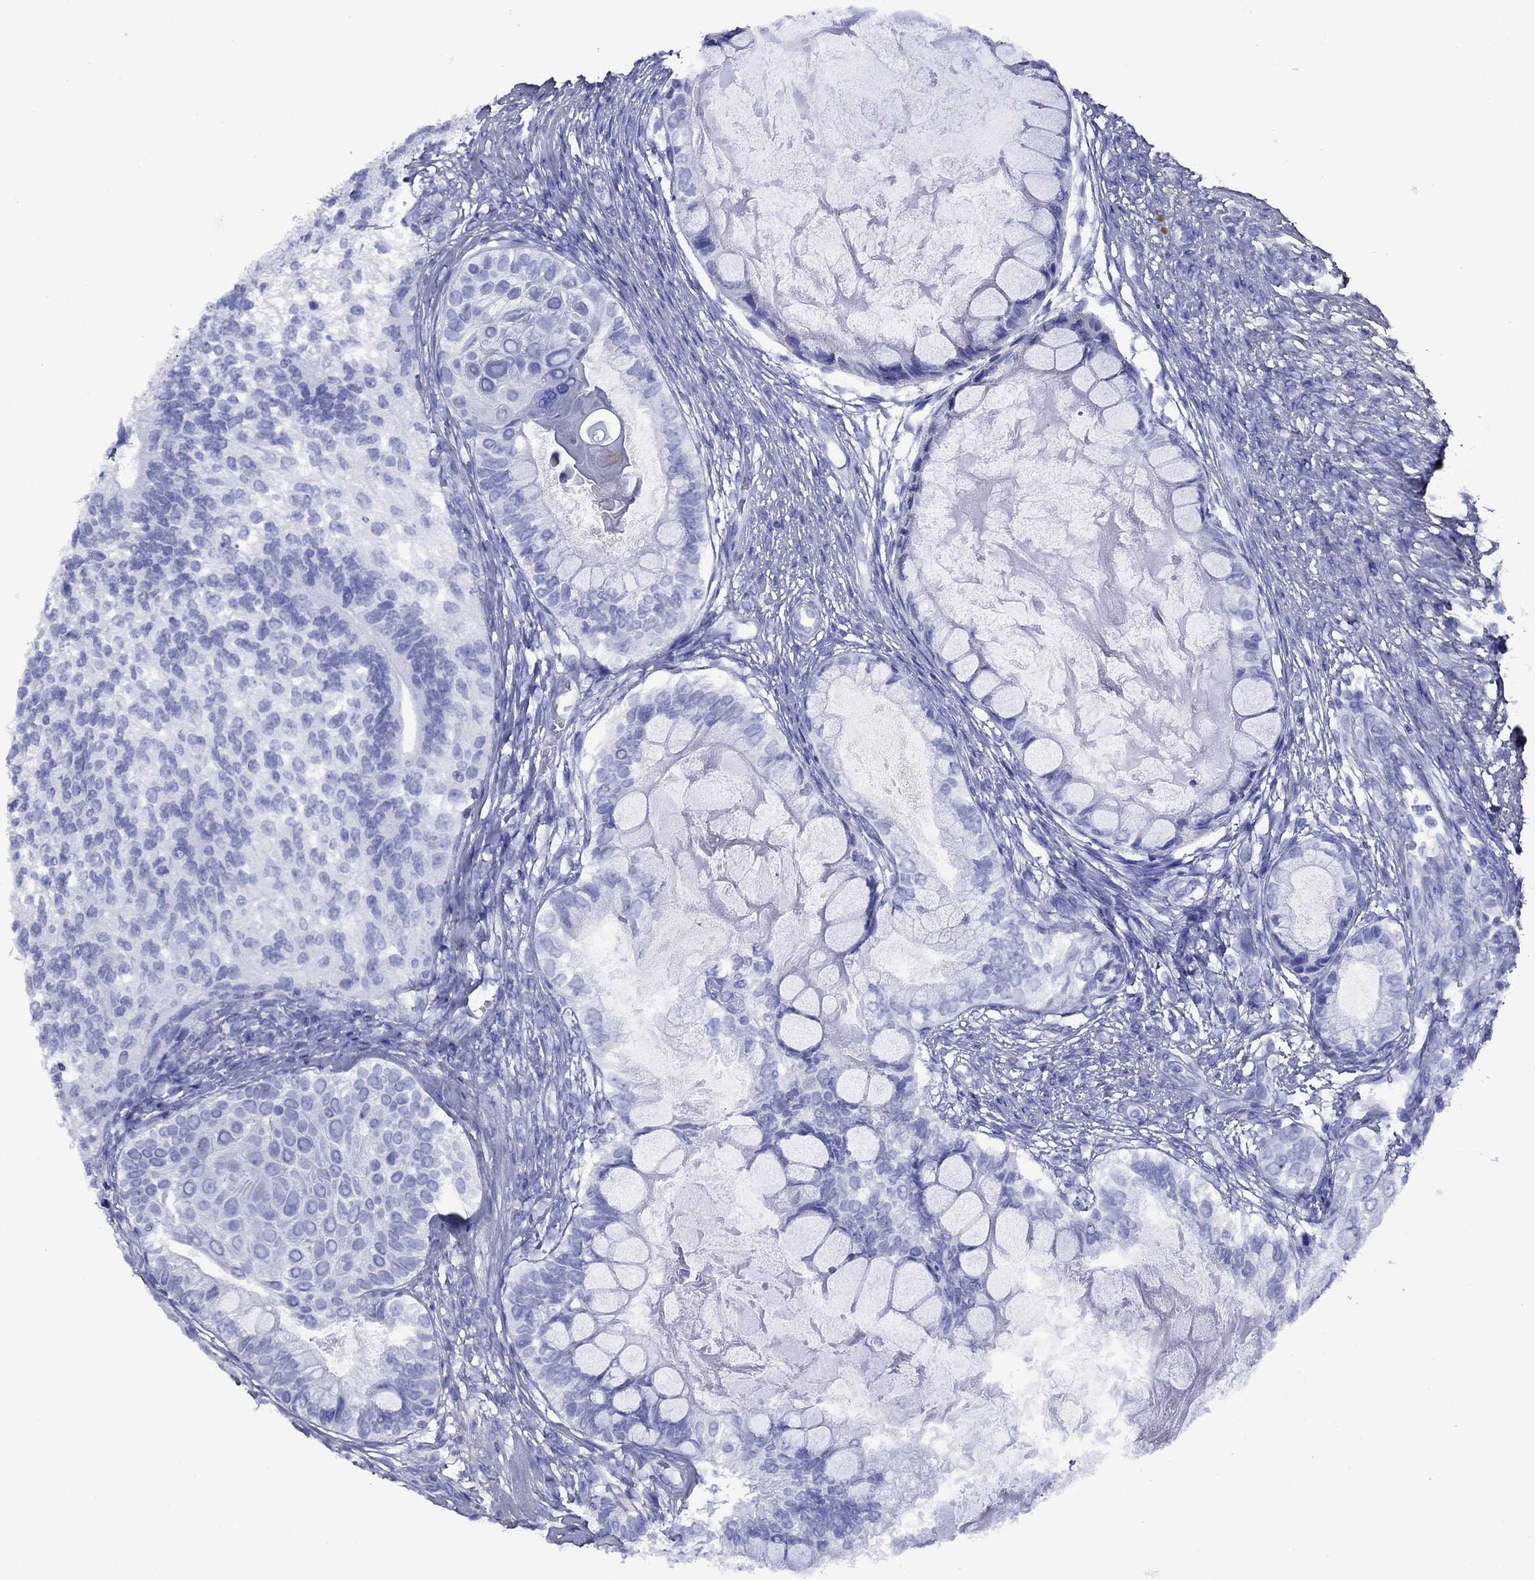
{"staining": {"intensity": "negative", "quantity": "none", "location": "none"}, "tissue": "testis cancer", "cell_type": "Tumor cells", "image_type": "cancer", "snomed": [{"axis": "morphology", "description": "Seminoma, NOS"}, {"axis": "morphology", "description": "Carcinoma, Embryonal, NOS"}, {"axis": "topography", "description": "Testis"}], "caption": "Histopathology image shows no protein positivity in tumor cells of testis cancer (seminoma) tissue. Nuclei are stained in blue.", "gene": "APOA2", "patient": {"sex": "male", "age": 41}}